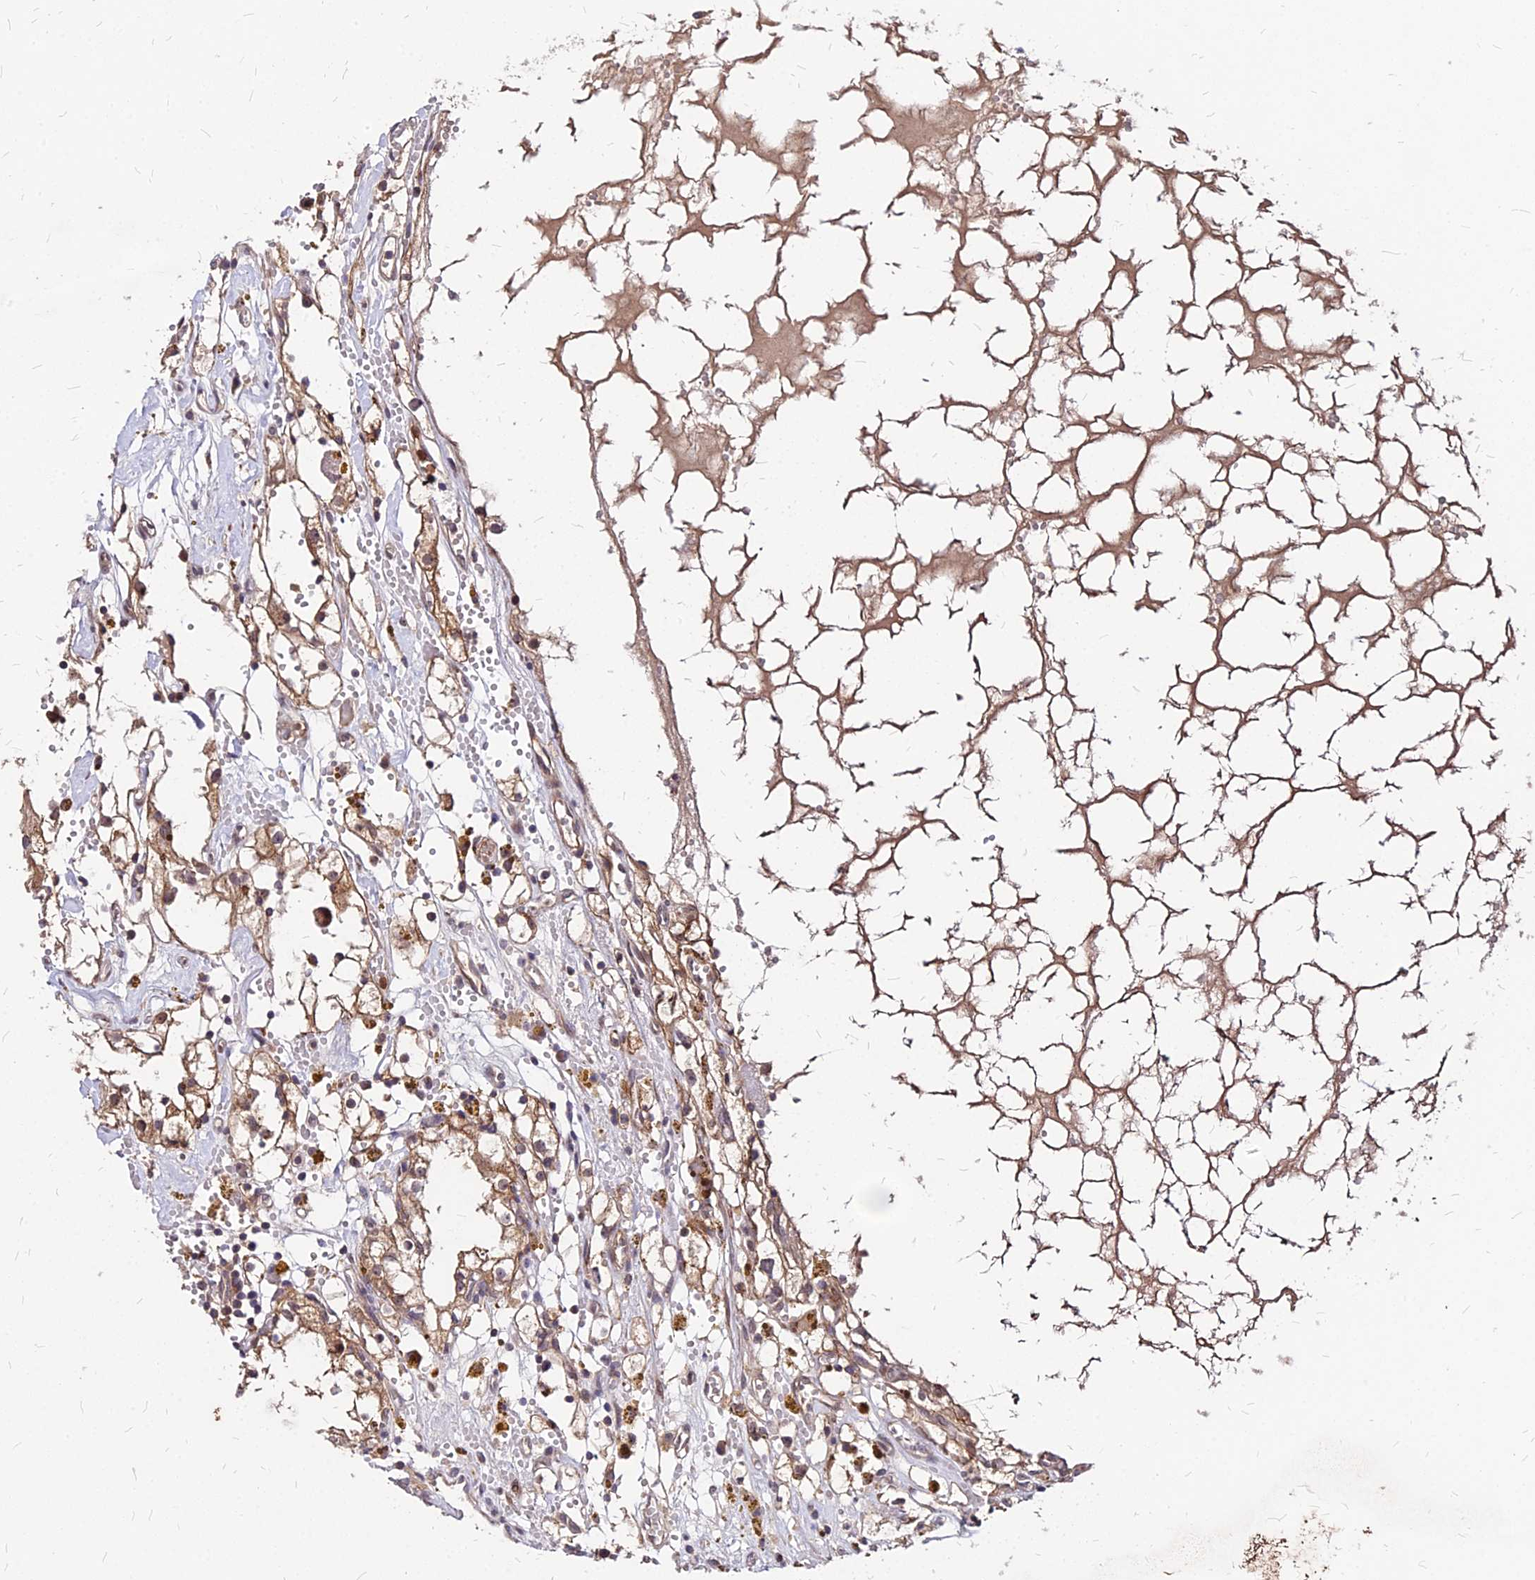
{"staining": {"intensity": "moderate", "quantity": ">75%", "location": "cytoplasmic/membranous"}, "tissue": "renal cancer", "cell_type": "Tumor cells", "image_type": "cancer", "snomed": [{"axis": "morphology", "description": "Adenocarcinoma, NOS"}, {"axis": "topography", "description": "Kidney"}], "caption": "Immunohistochemistry image of renal adenocarcinoma stained for a protein (brown), which exhibits medium levels of moderate cytoplasmic/membranous expression in about >75% of tumor cells.", "gene": "APBA3", "patient": {"sex": "male", "age": 56}}